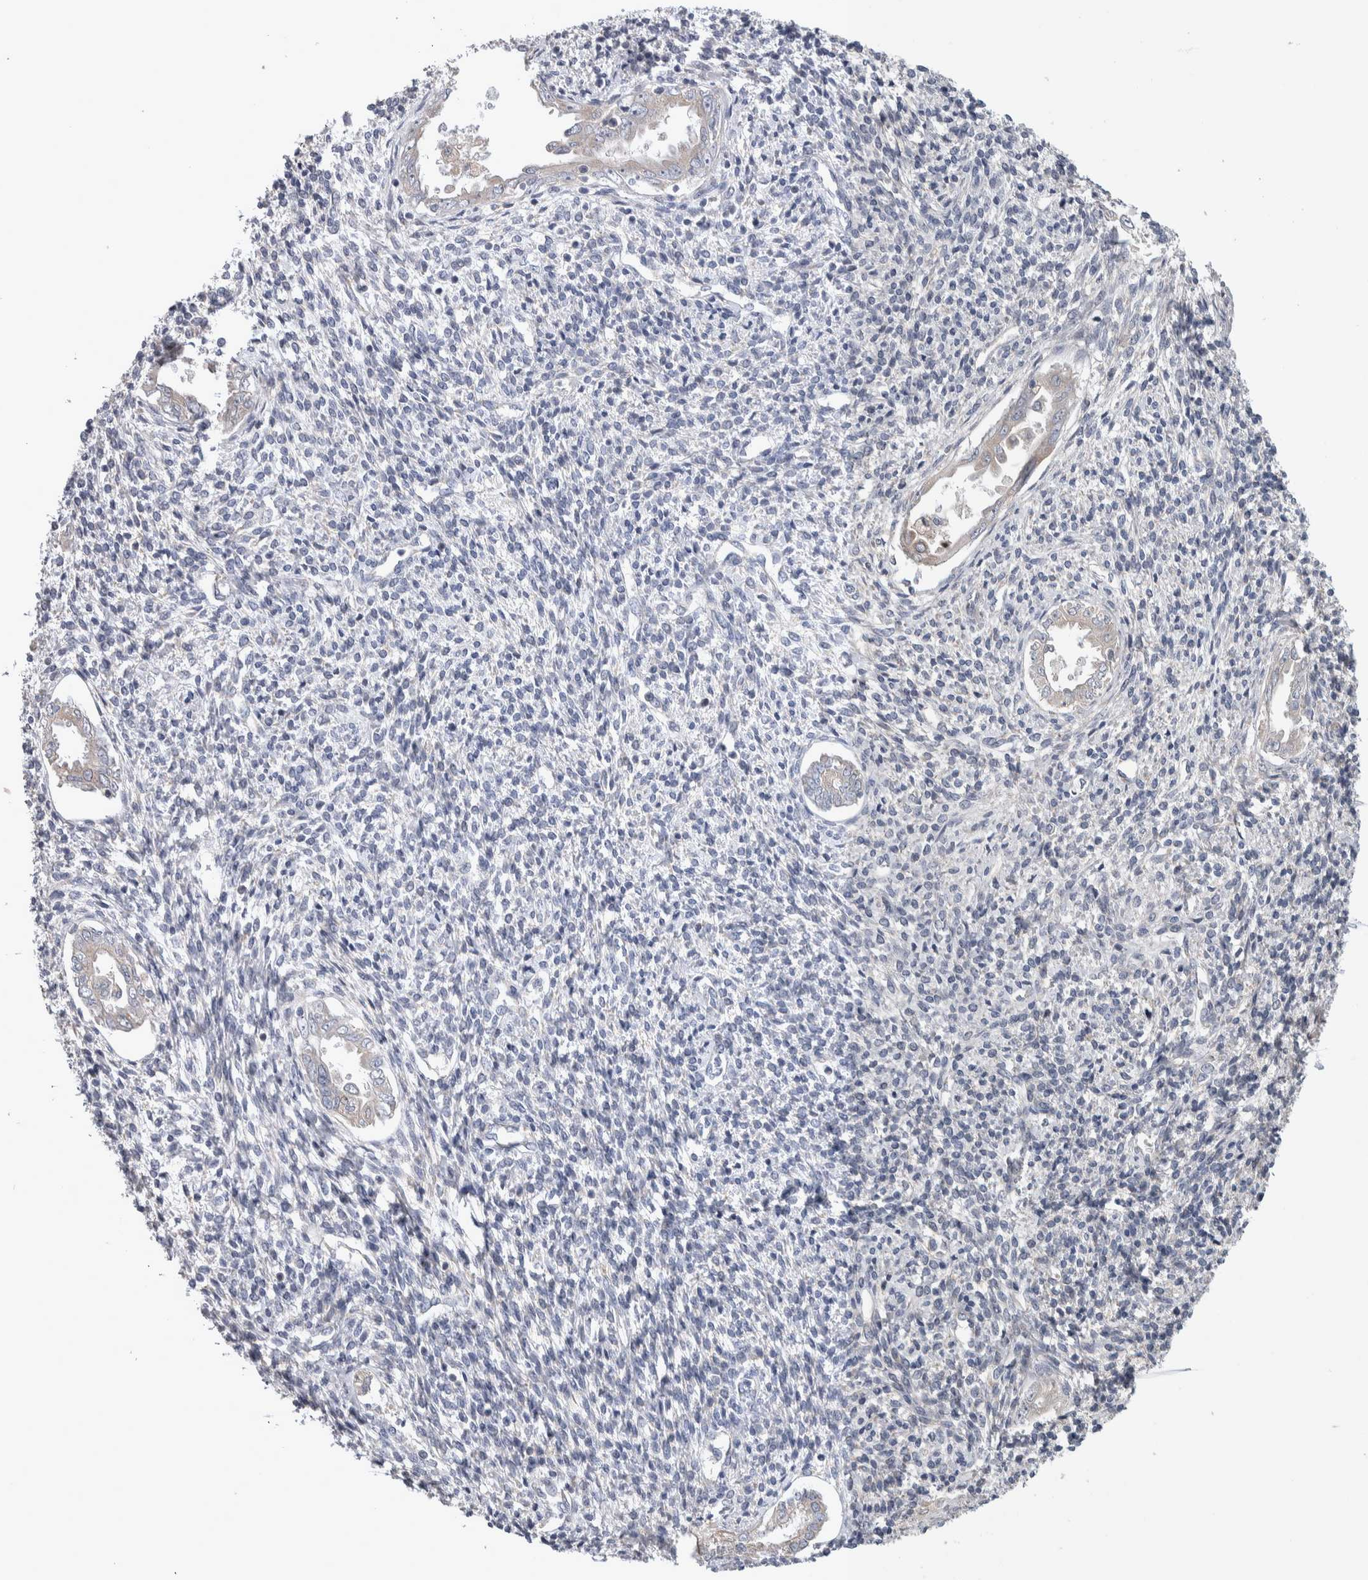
{"staining": {"intensity": "negative", "quantity": "none", "location": "none"}, "tissue": "endometrium", "cell_type": "Cells in endometrial stroma", "image_type": "normal", "snomed": [{"axis": "morphology", "description": "Normal tissue, NOS"}, {"axis": "topography", "description": "Endometrium"}], "caption": "Benign endometrium was stained to show a protein in brown. There is no significant staining in cells in endometrial stroma. The staining was performed using DAB to visualize the protein expression in brown, while the nuclei were stained in blue with hematoxylin (Magnification: 20x).", "gene": "IBTK", "patient": {"sex": "female", "age": 66}}